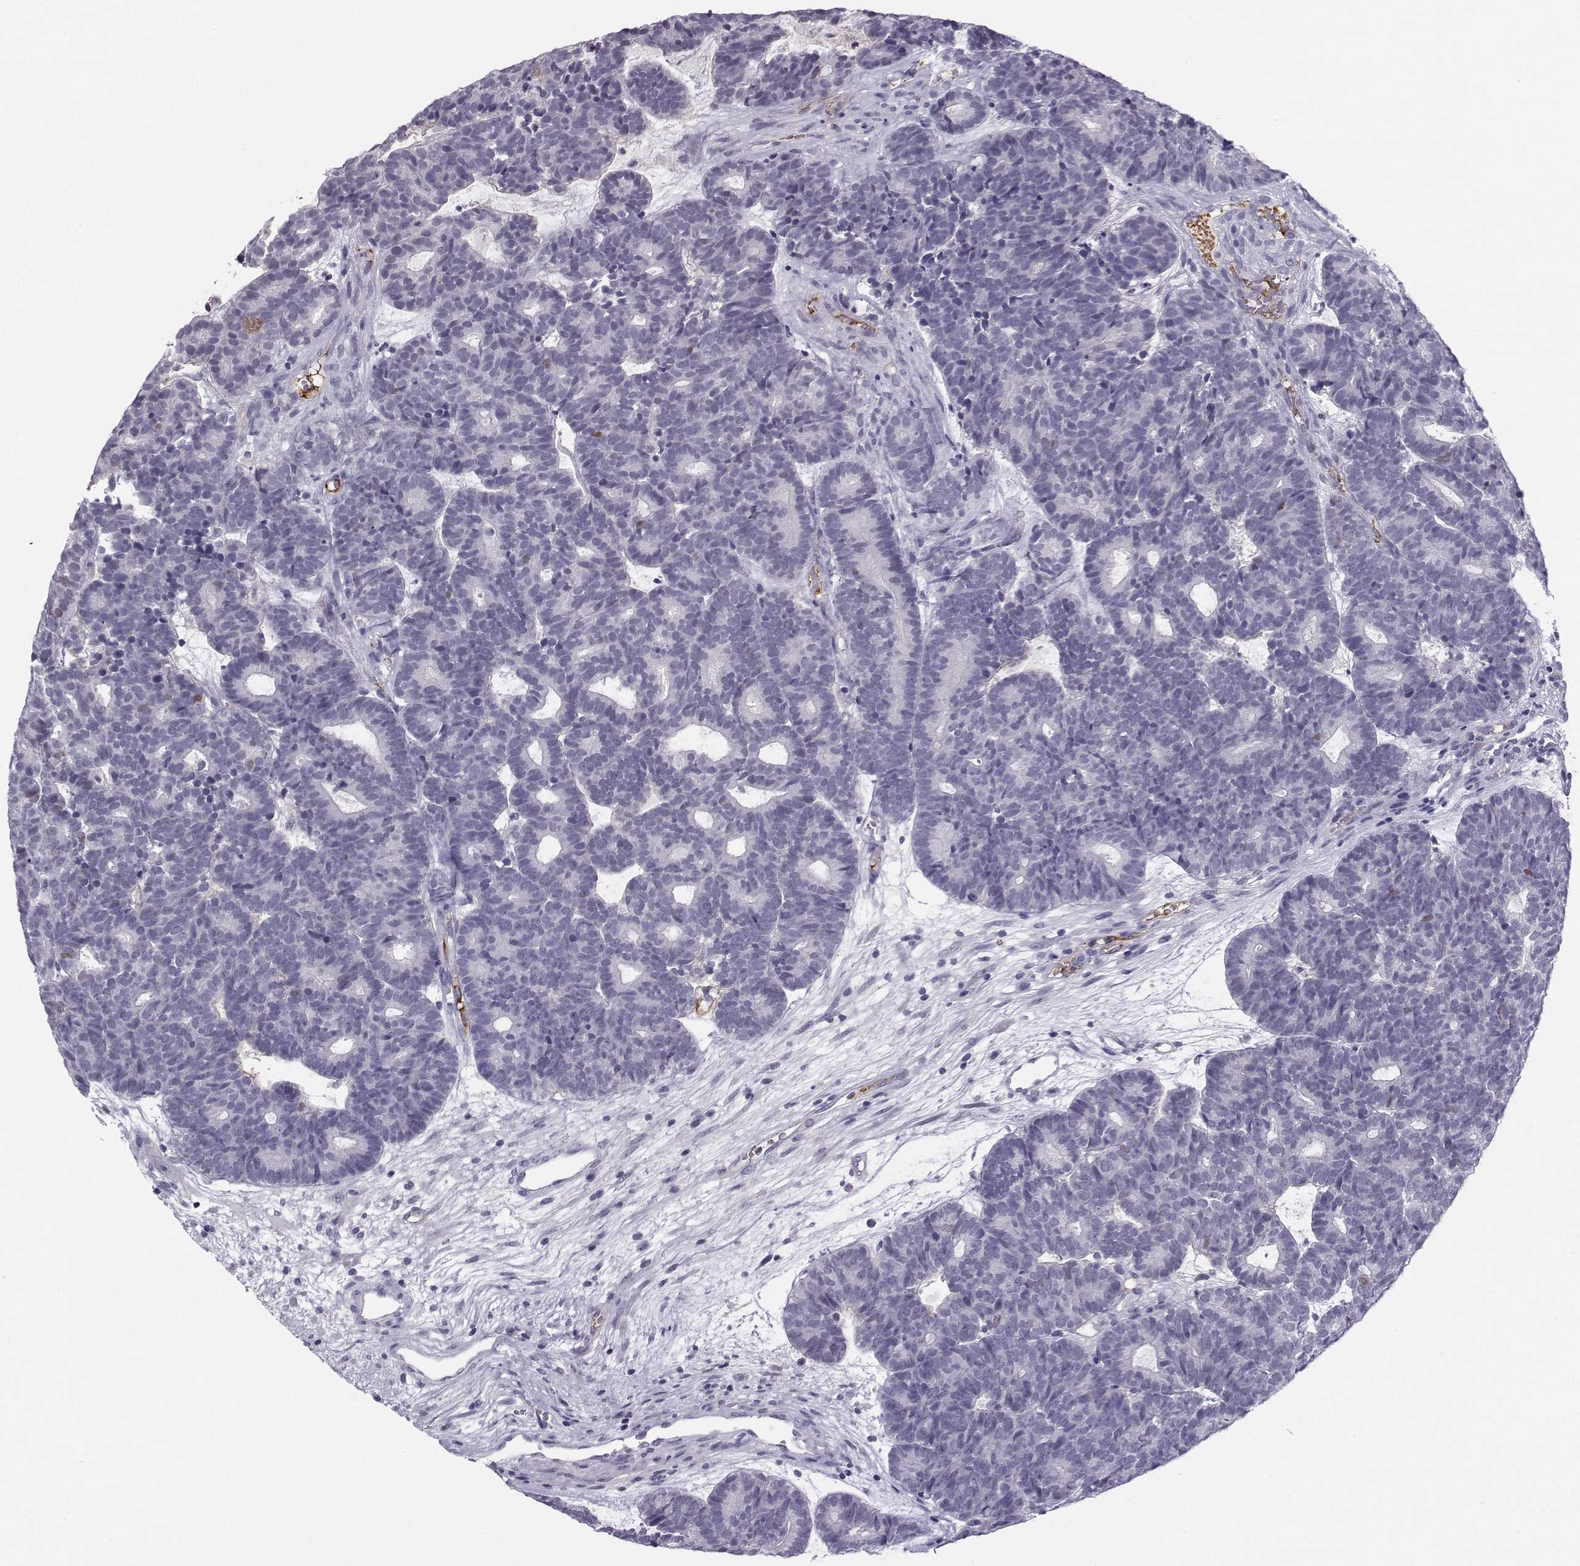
{"staining": {"intensity": "negative", "quantity": "none", "location": "none"}, "tissue": "head and neck cancer", "cell_type": "Tumor cells", "image_type": "cancer", "snomed": [{"axis": "morphology", "description": "Adenocarcinoma, NOS"}, {"axis": "topography", "description": "Head-Neck"}], "caption": "Protein analysis of adenocarcinoma (head and neck) reveals no significant staining in tumor cells. The staining is performed using DAB (3,3'-diaminobenzidine) brown chromogen with nuclei counter-stained in using hematoxylin.", "gene": "LHX1", "patient": {"sex": "female", "age": 81}}